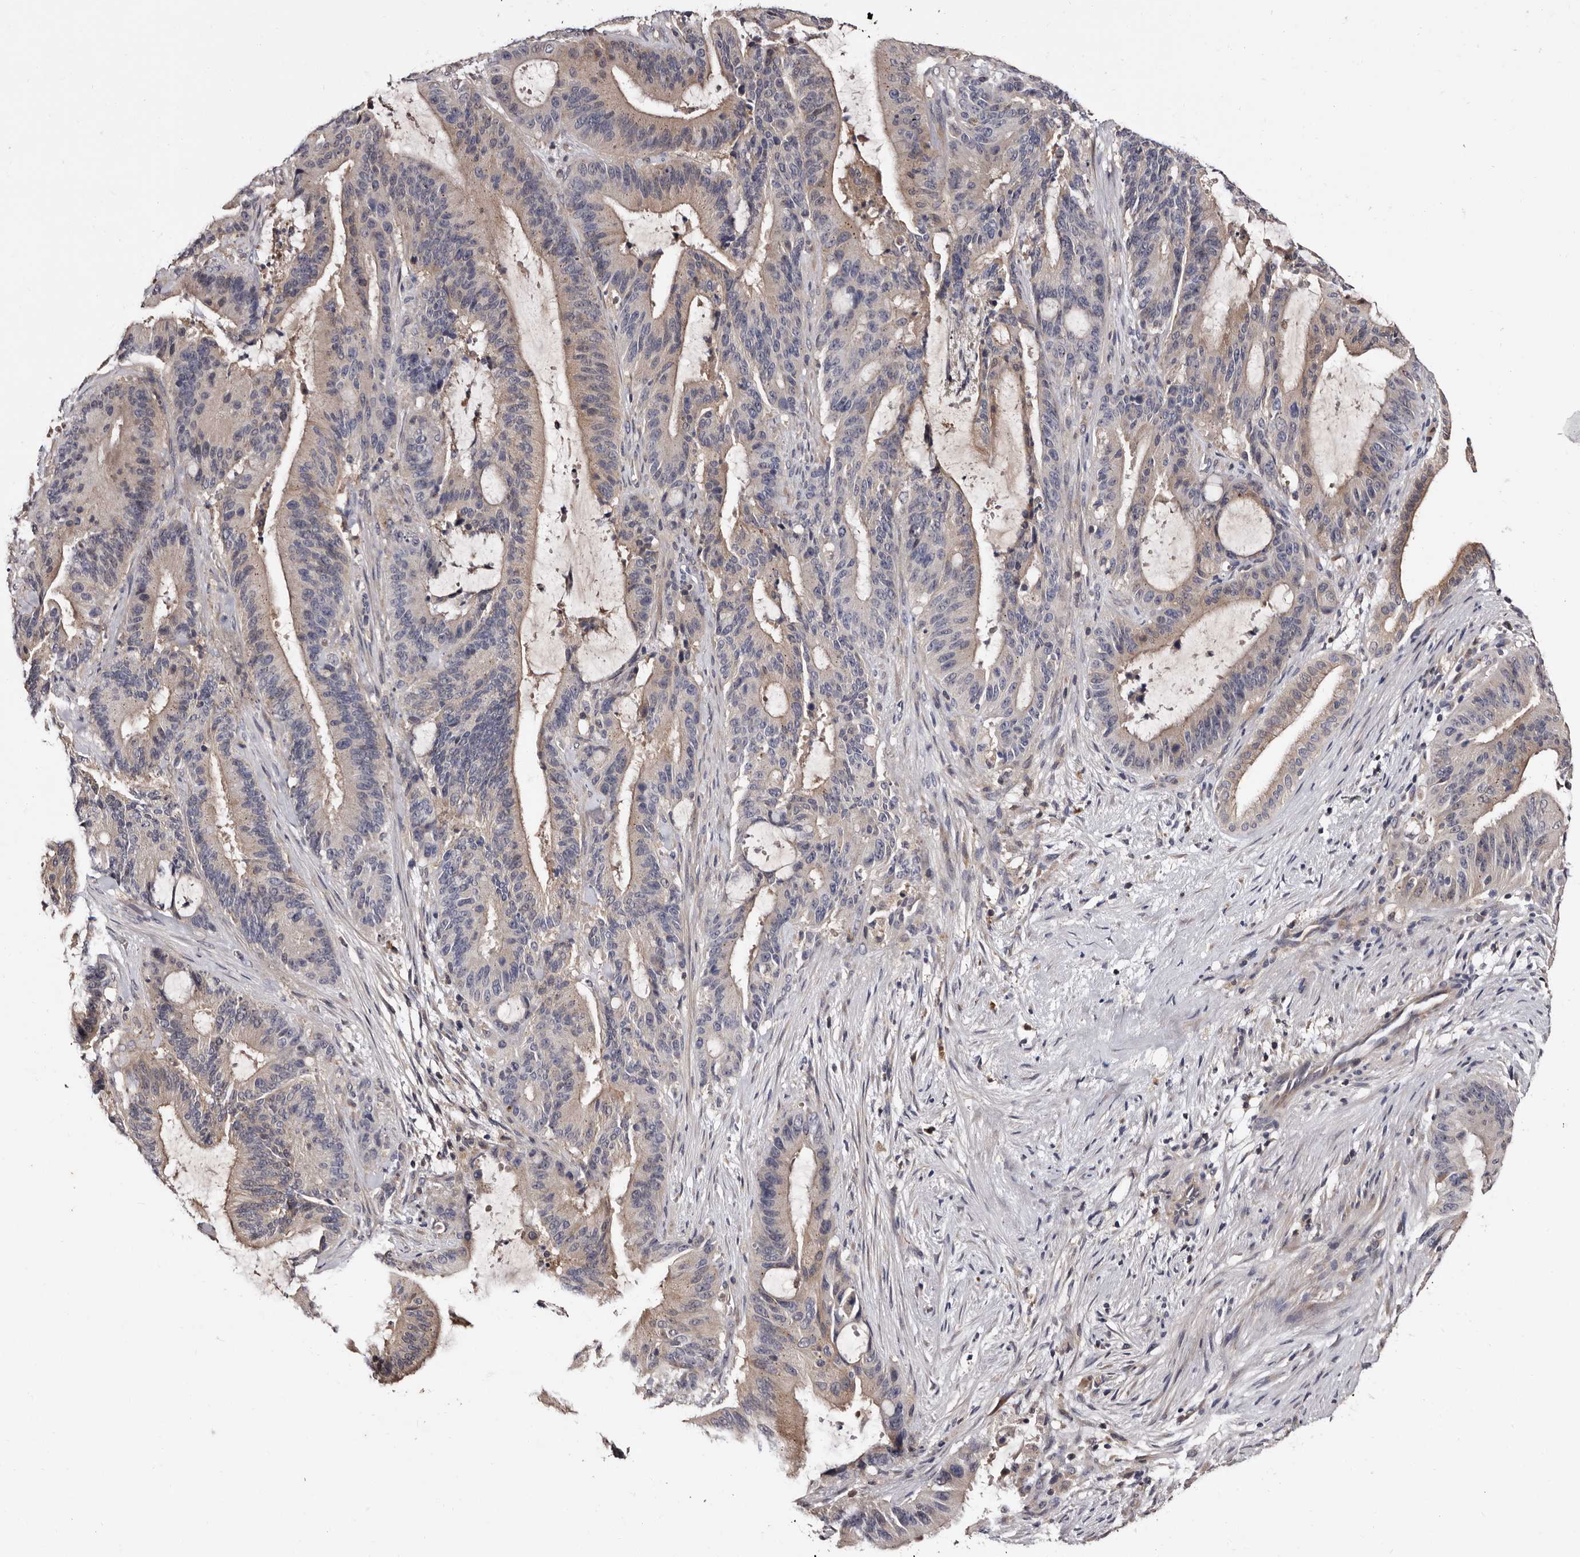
{"staining": {"intensity": "weak", "quantity": "25%-75%", "location": "cytoplasmic/membranous"}, "tissue": "liver cancer", "cell_type": "Tumor cells", "image_type": "cancer", "snomed": [{"axis": "morphology", "description": "Normal tissue, NOS"}, {"axis": "morphology", "description": "Cholangiocarcinoma"}, {"axis": "topography", "description": "Liver"}, {"axis": "topography", "description": "Peripheral nerve tissue"}], "caption": "Immunohistochemistry (IHC) staining of liver cancer (cholangiocarcinoma), which exhibits low levels of weak cytoplasmic/membranous positivity in about 25%-75% of tumor cells indicating weak cytoplasmic/membranous protein positivity. The staining was performed using DAB (brown) for protein detection and nuclei were counterstained in hematoxylin (blue).", "gene": "DNPH1", "patient": {"sex": "female", "age": 73}}